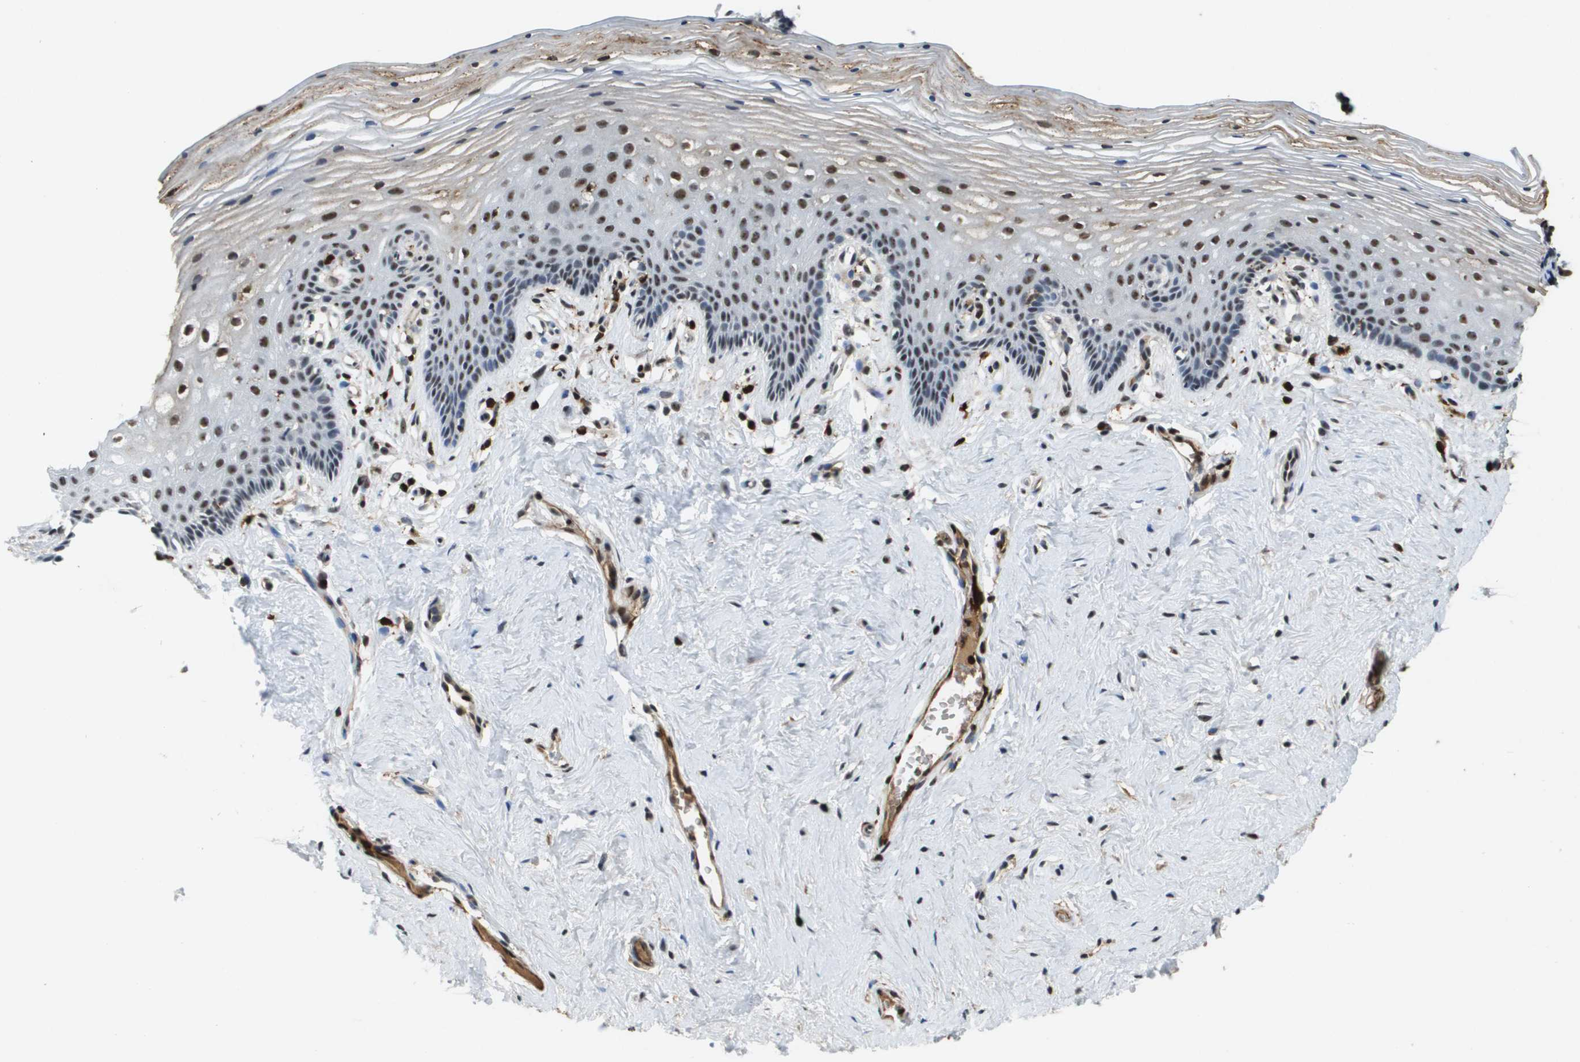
{"staining": {"intensity": "moderate", "quantity": ">75%", "location": "nuclear"}, "tissue": "vagina", "cell_type": "Squamous epithelial cells", "image_type": "normal", "snomed": [{"axis": "morphology", "description": "Normal tissue, NOS"}, {"axis": "topography", "description": "Vagina"}], "caption": "A high-resolution image shows IHC staining of benign vagina, which reveals moderate nuclear positivity in approximately >75% of squamous epithelial cells.", "gene": "EP400", "patient": {"sex": "female", "age": 32}}